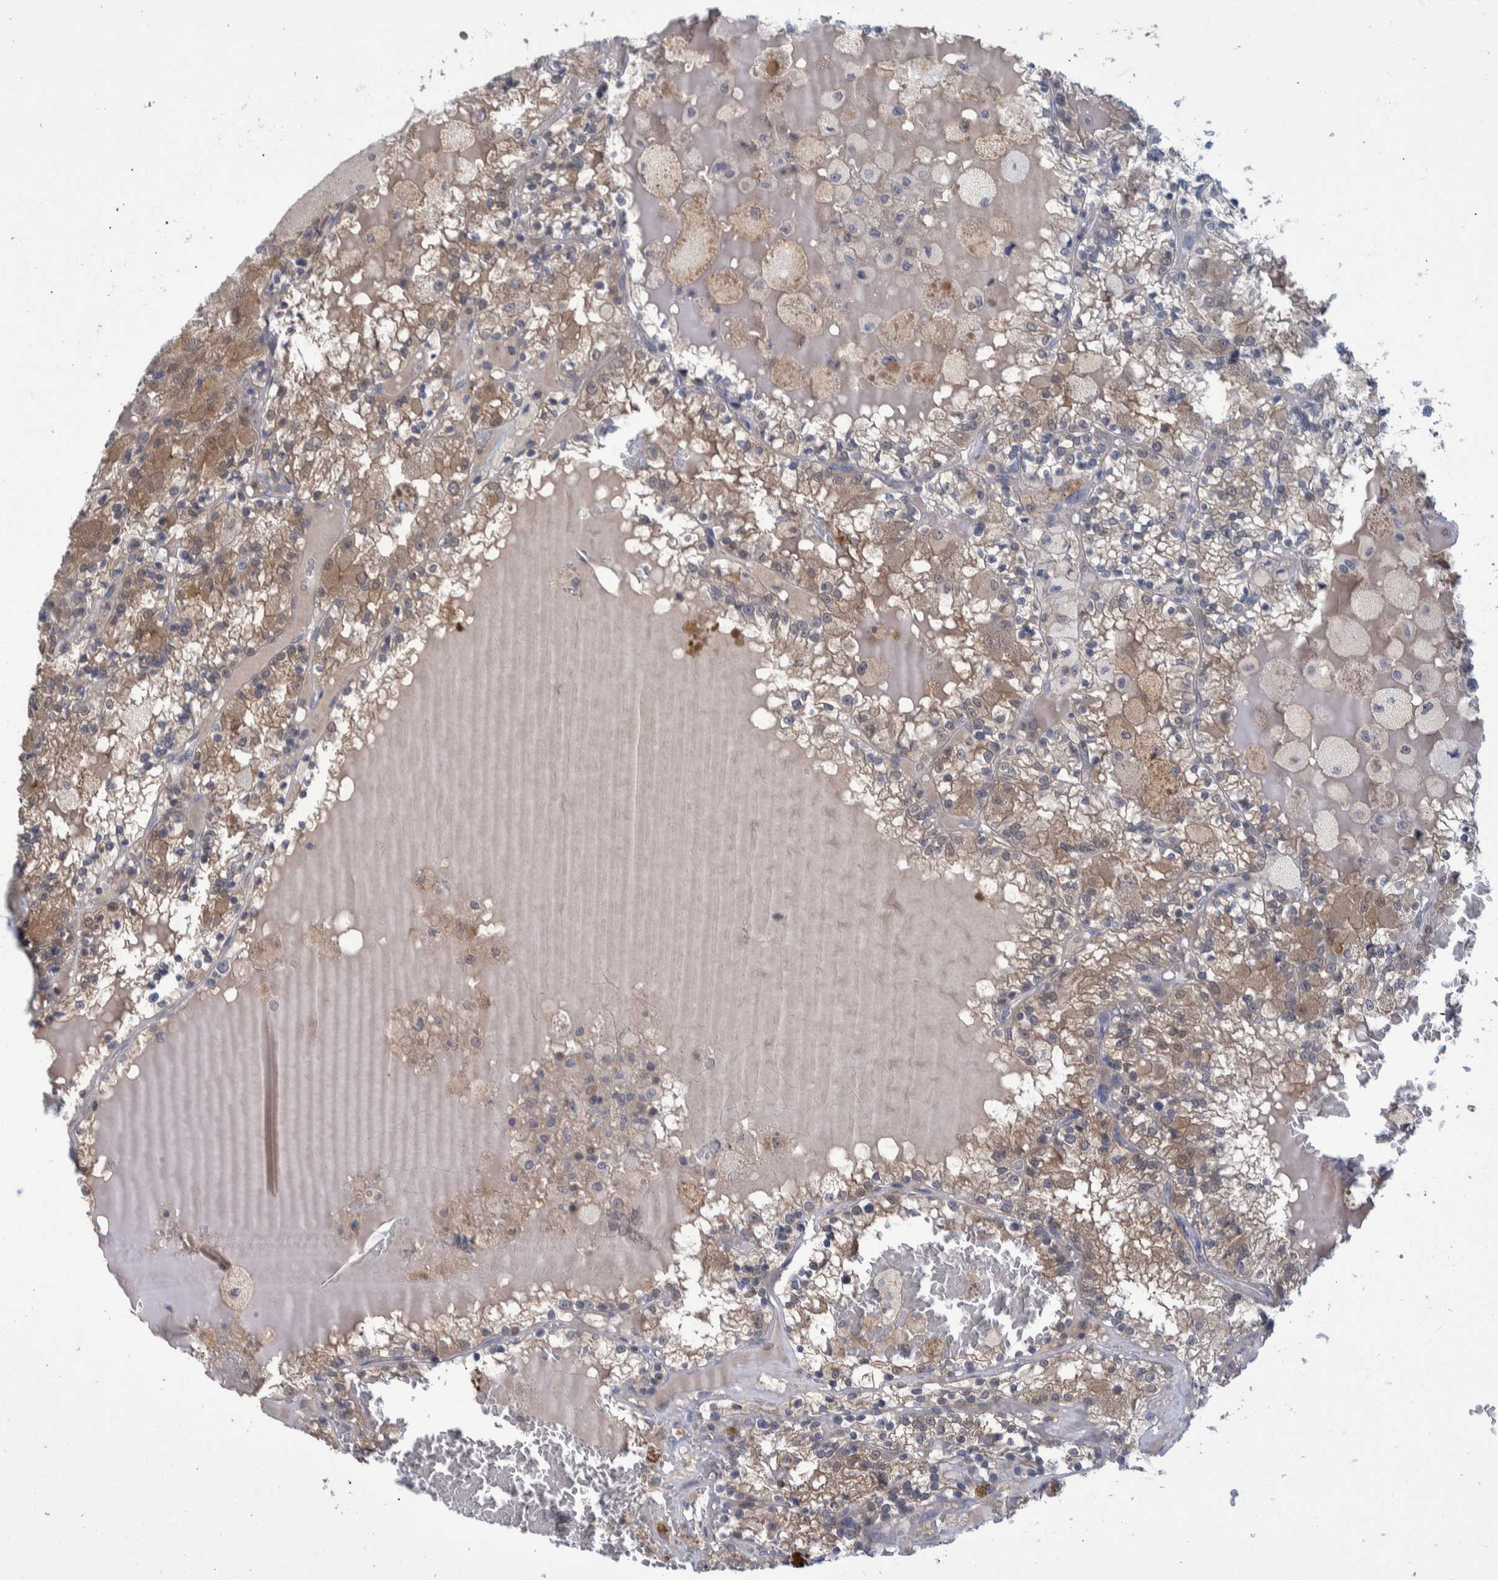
{"staining": {"intensity": "moderate", "quantity": "25%-75%", "location": "cytoplasmic/membranous"}, "tissue": "renal cancer", "cell_type": "Tumor cells", "image_type": "cancer", "snomed": [{"axis": "morphology", "description": "Adenocarcinoma, NOS"}, {"axis": "topography", "description": "Kidney"}], "caption": "Human adenocarcinoma (renal) stained with a brown dye exhibits moderate cytoplasmic/membranous positive expression in about 25%-75% of tumor cells.", "gene": "PCYT2", "patient": {"sex": "female", "age": 56}}